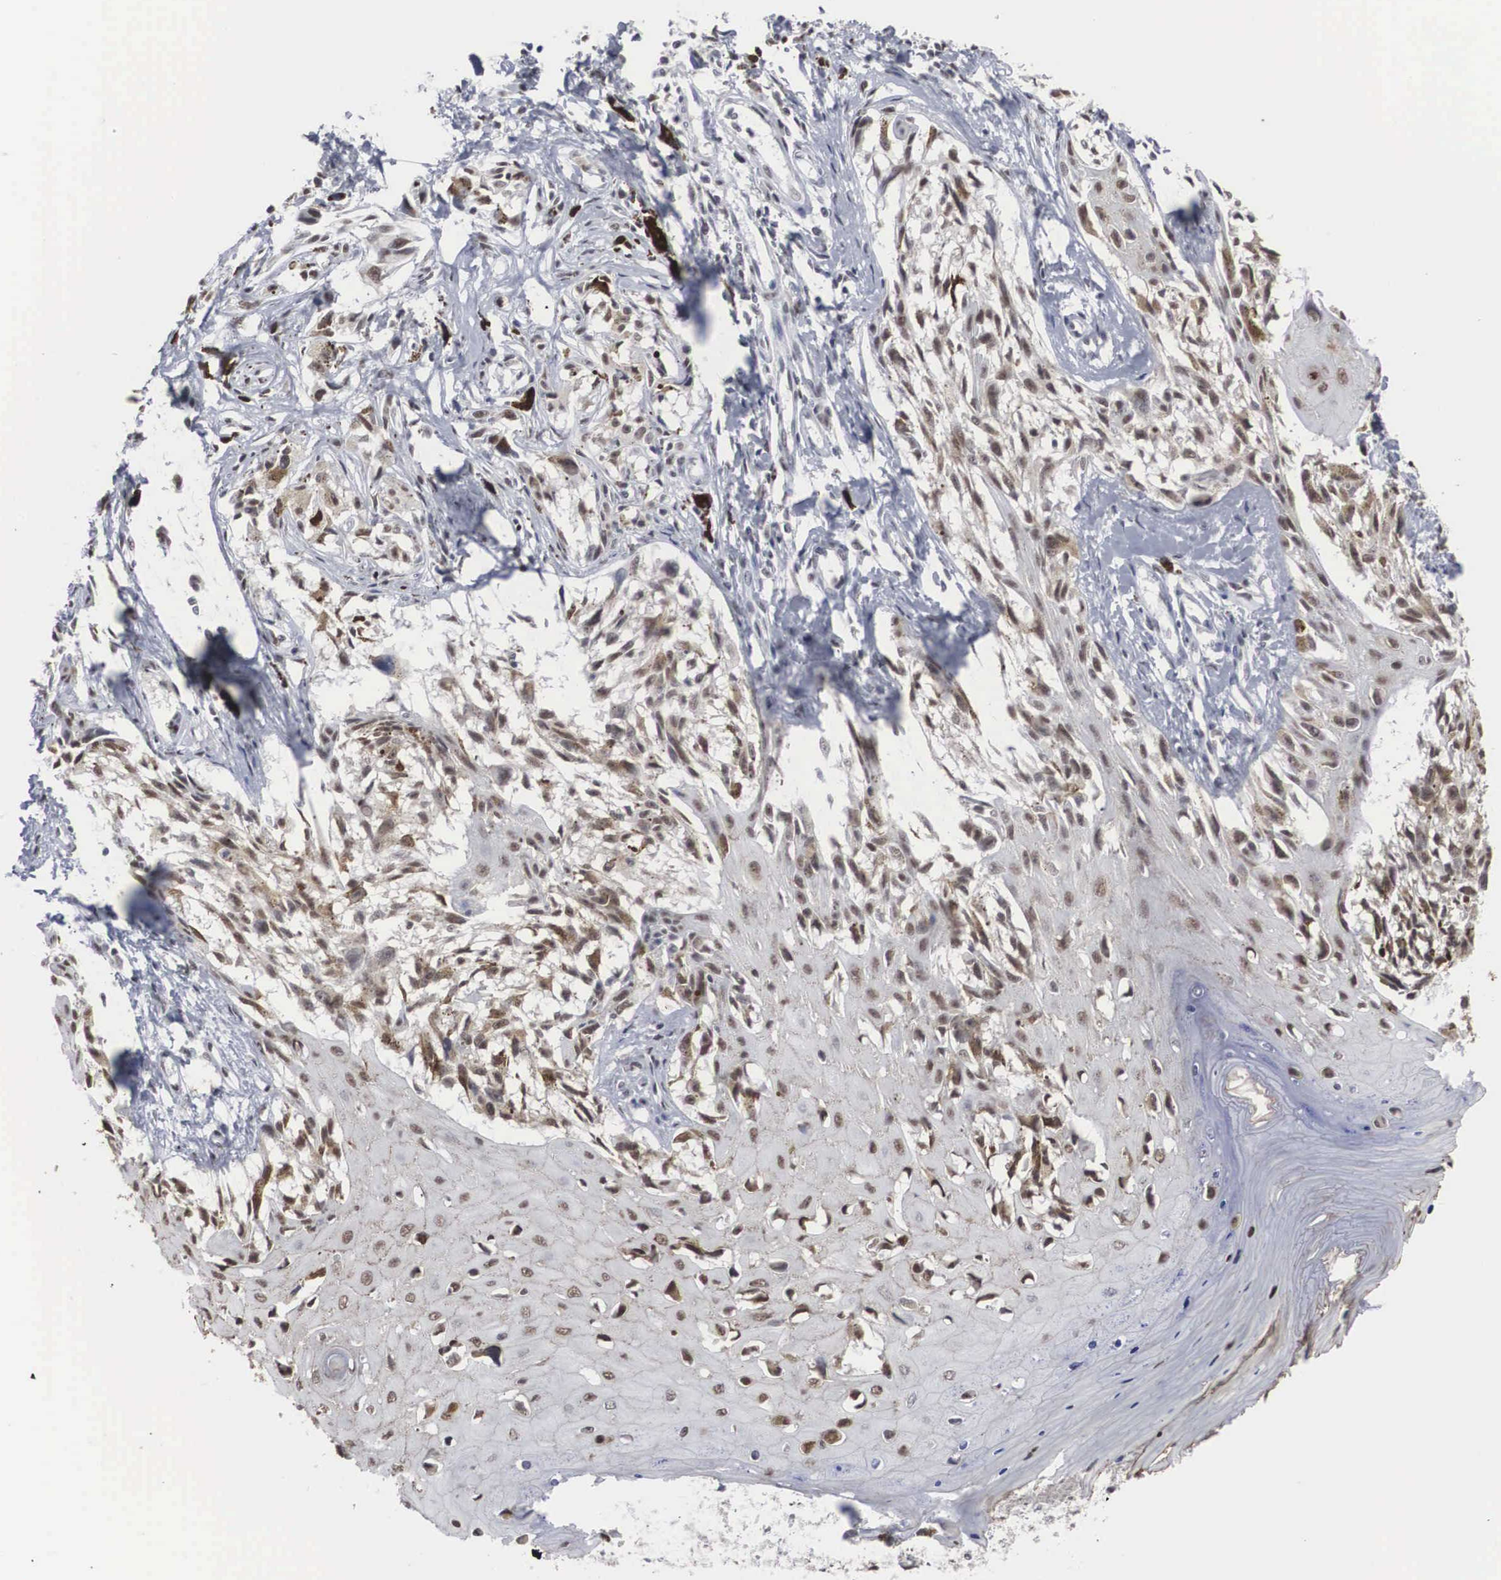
{"staining": {"intensity": "weak", "quantity": "25%-75%", "location": "nuclear"}, "tissue": "melanoma", "cell_type": "Tumor cells", "image_type": "cancer", "snomed": [{"axis": "morphology", "description": "Malignant melanoma, NOS"}, {"axis": "topography", "description": "Skin"}], "caption": "Immunohistochemistry (IHC) (DAB) staining of human malignant melanoma exhibits weak nuclear protein expression in approximately 25%-75% of tumor cells.", "gene": "AUTS2", "patient": {"sex": "female", "age": 82}}